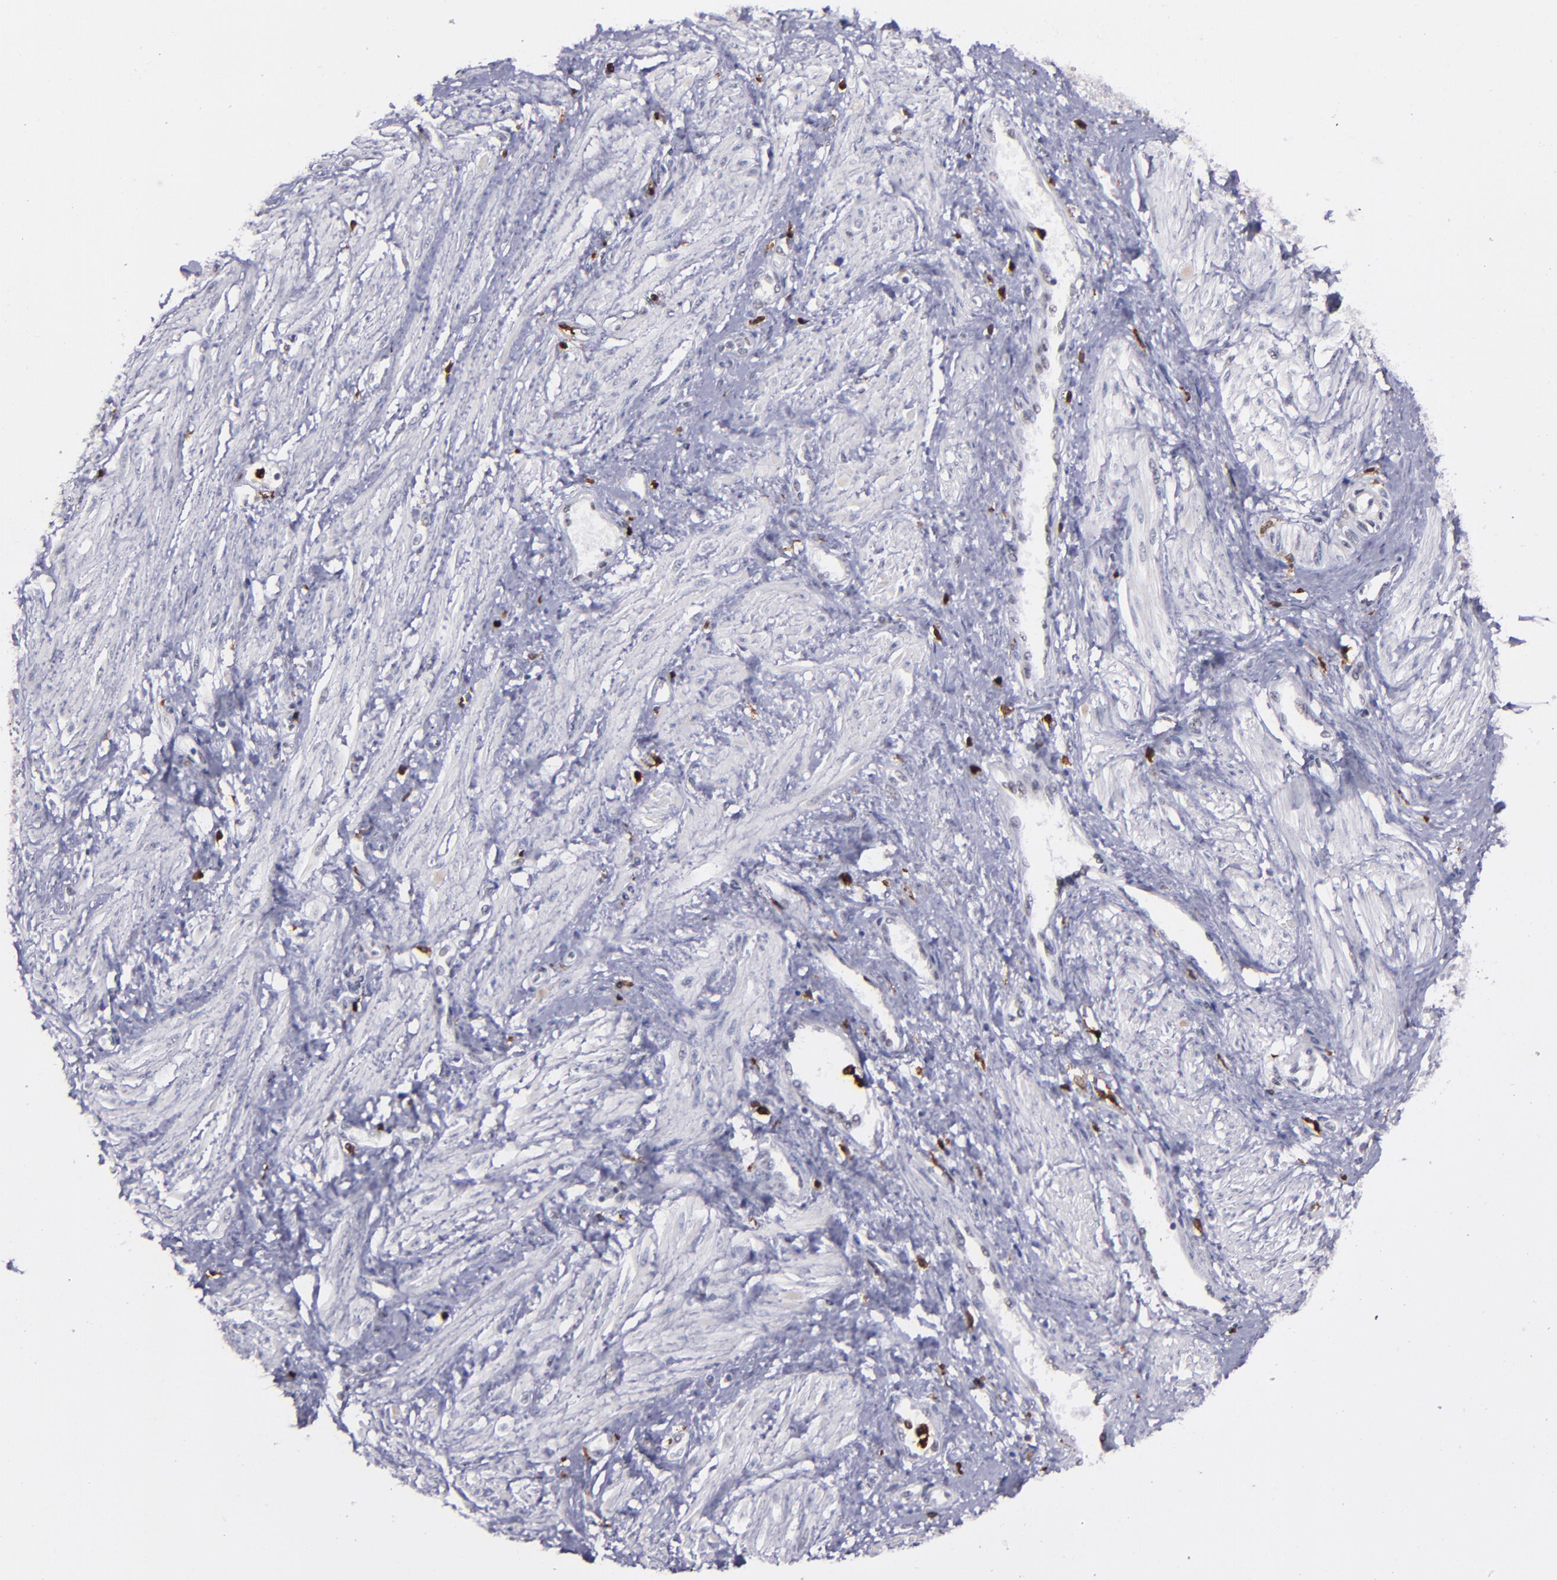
{"staining": {"intensity": "negative", "quantity": "none", "location": "none"}, "tissue": "smooth muscle", "cell_type": "Smooth muscle cells", "image_type": "normal", "snomed": [{"axis": "morphology", "description": "Normal tissue, NOS"}, {"axis": "topography", "description": "Smooth muscle"}, {"axis": "topography", "description": "Uterus"}], "caption": "DAB (3,3'-diaminobenzidine) immunohistochemical staining of normal smooth muscle exhibits no significant expression in smooth muscle cells.", "gene": "NCF2", "patient": {"sex": "female", "age": 39}}